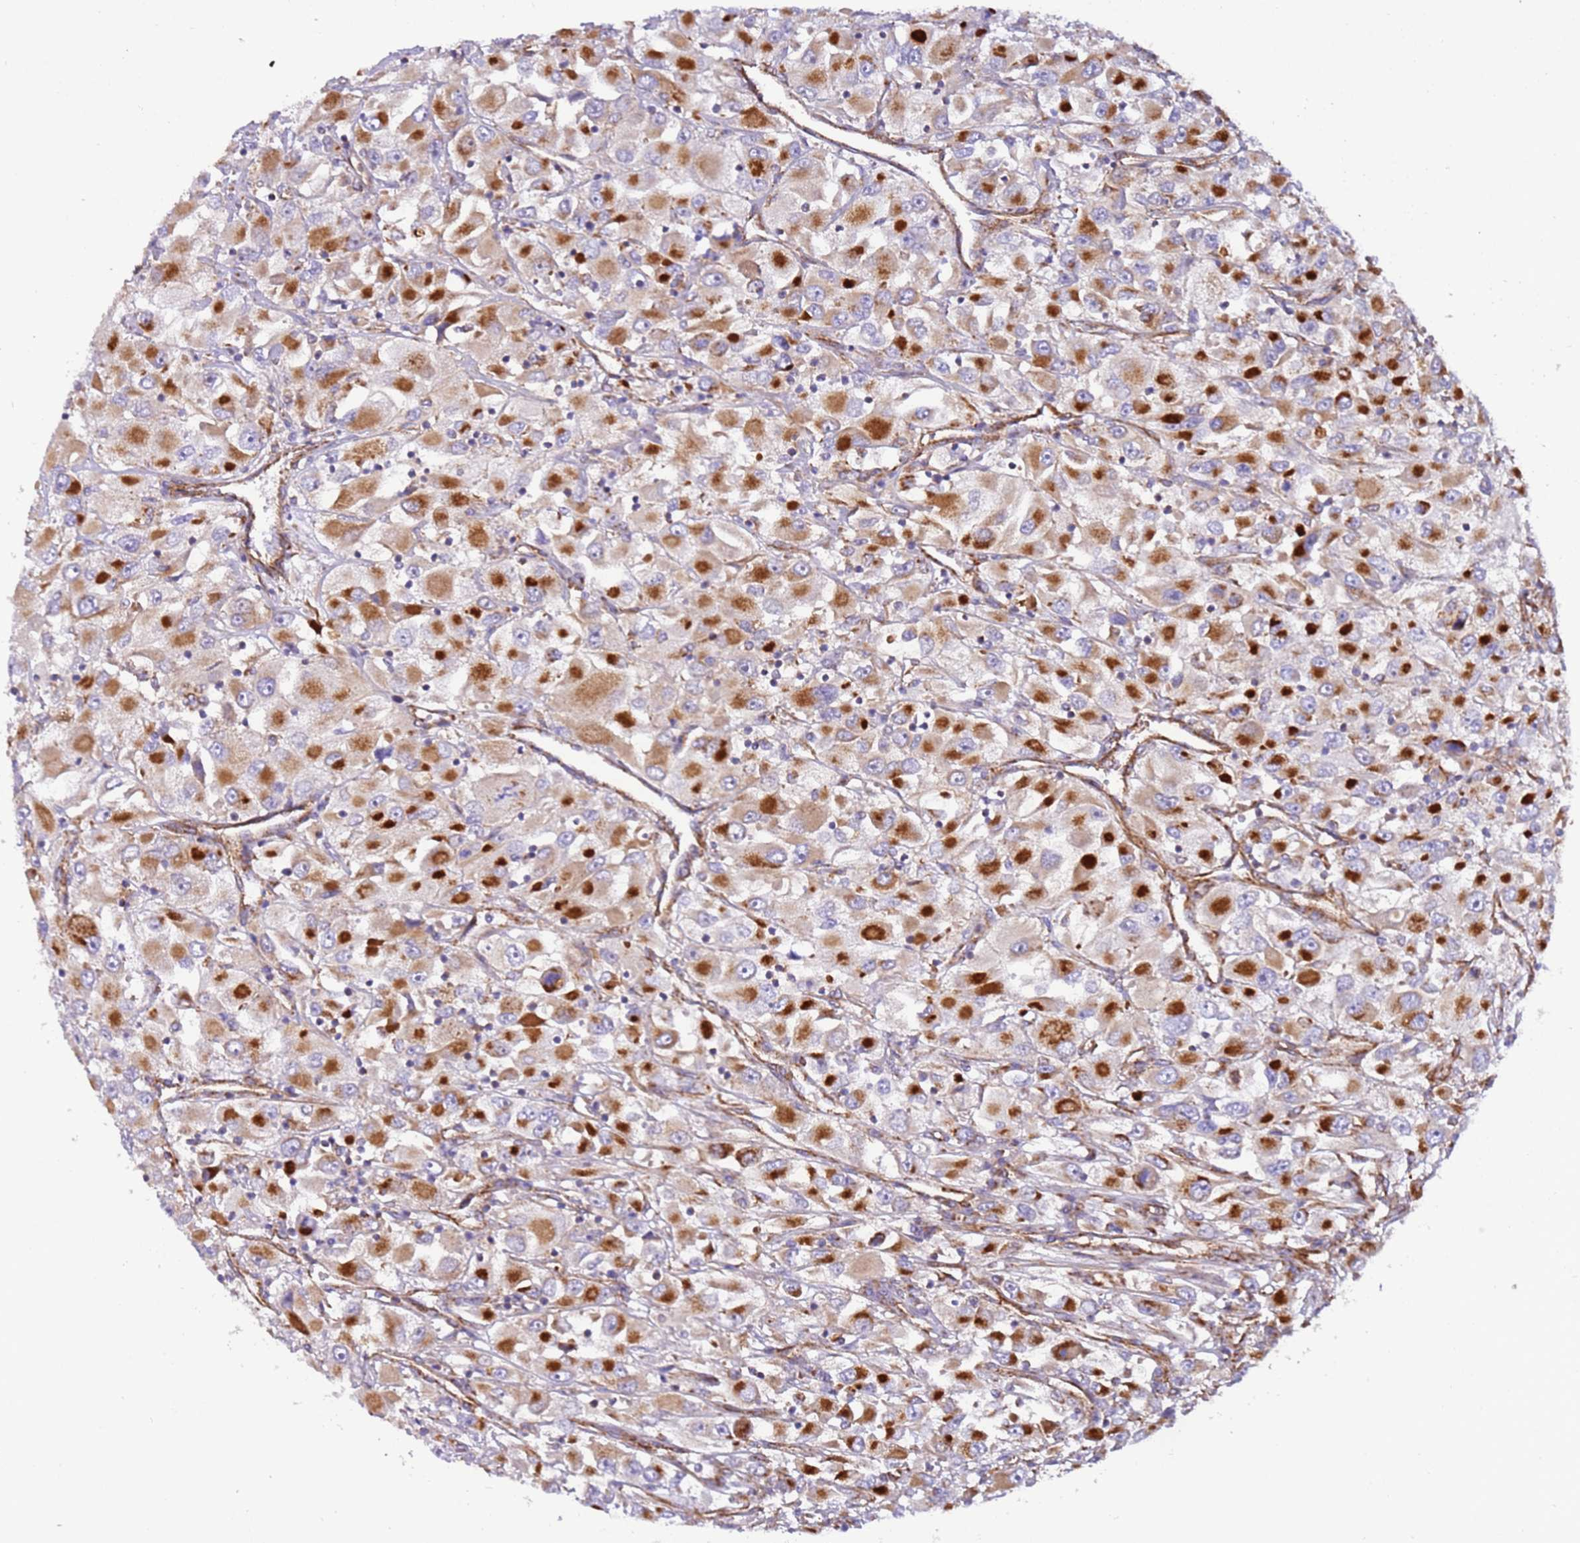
{"staining": {"intensity": "strong", "quantity": ">75%", "location": "cytoplasmic/membranous"}, "tissue": "renal cancer", "cell_type": "Tumor cells", "image_type": "cancer", "snomed": [{"axis": "morphology", "description": "Adenocarcinoma, NOS"}, {"axis": "topography", "description": "Kidney"}], "caption": "Brown immunohistochemical staining in human renal cancer shows strong cytoplasmic/membranous expression in approximately >75% of tumor cells. The staining was performed using DAB (3,3'-diaminobenzidine), with brown indicating positive protein expression. Nuclei are stained blue with hematoxylin.", "gene": "MRPL20", "patient": {"sex": "female", "age": 52}}